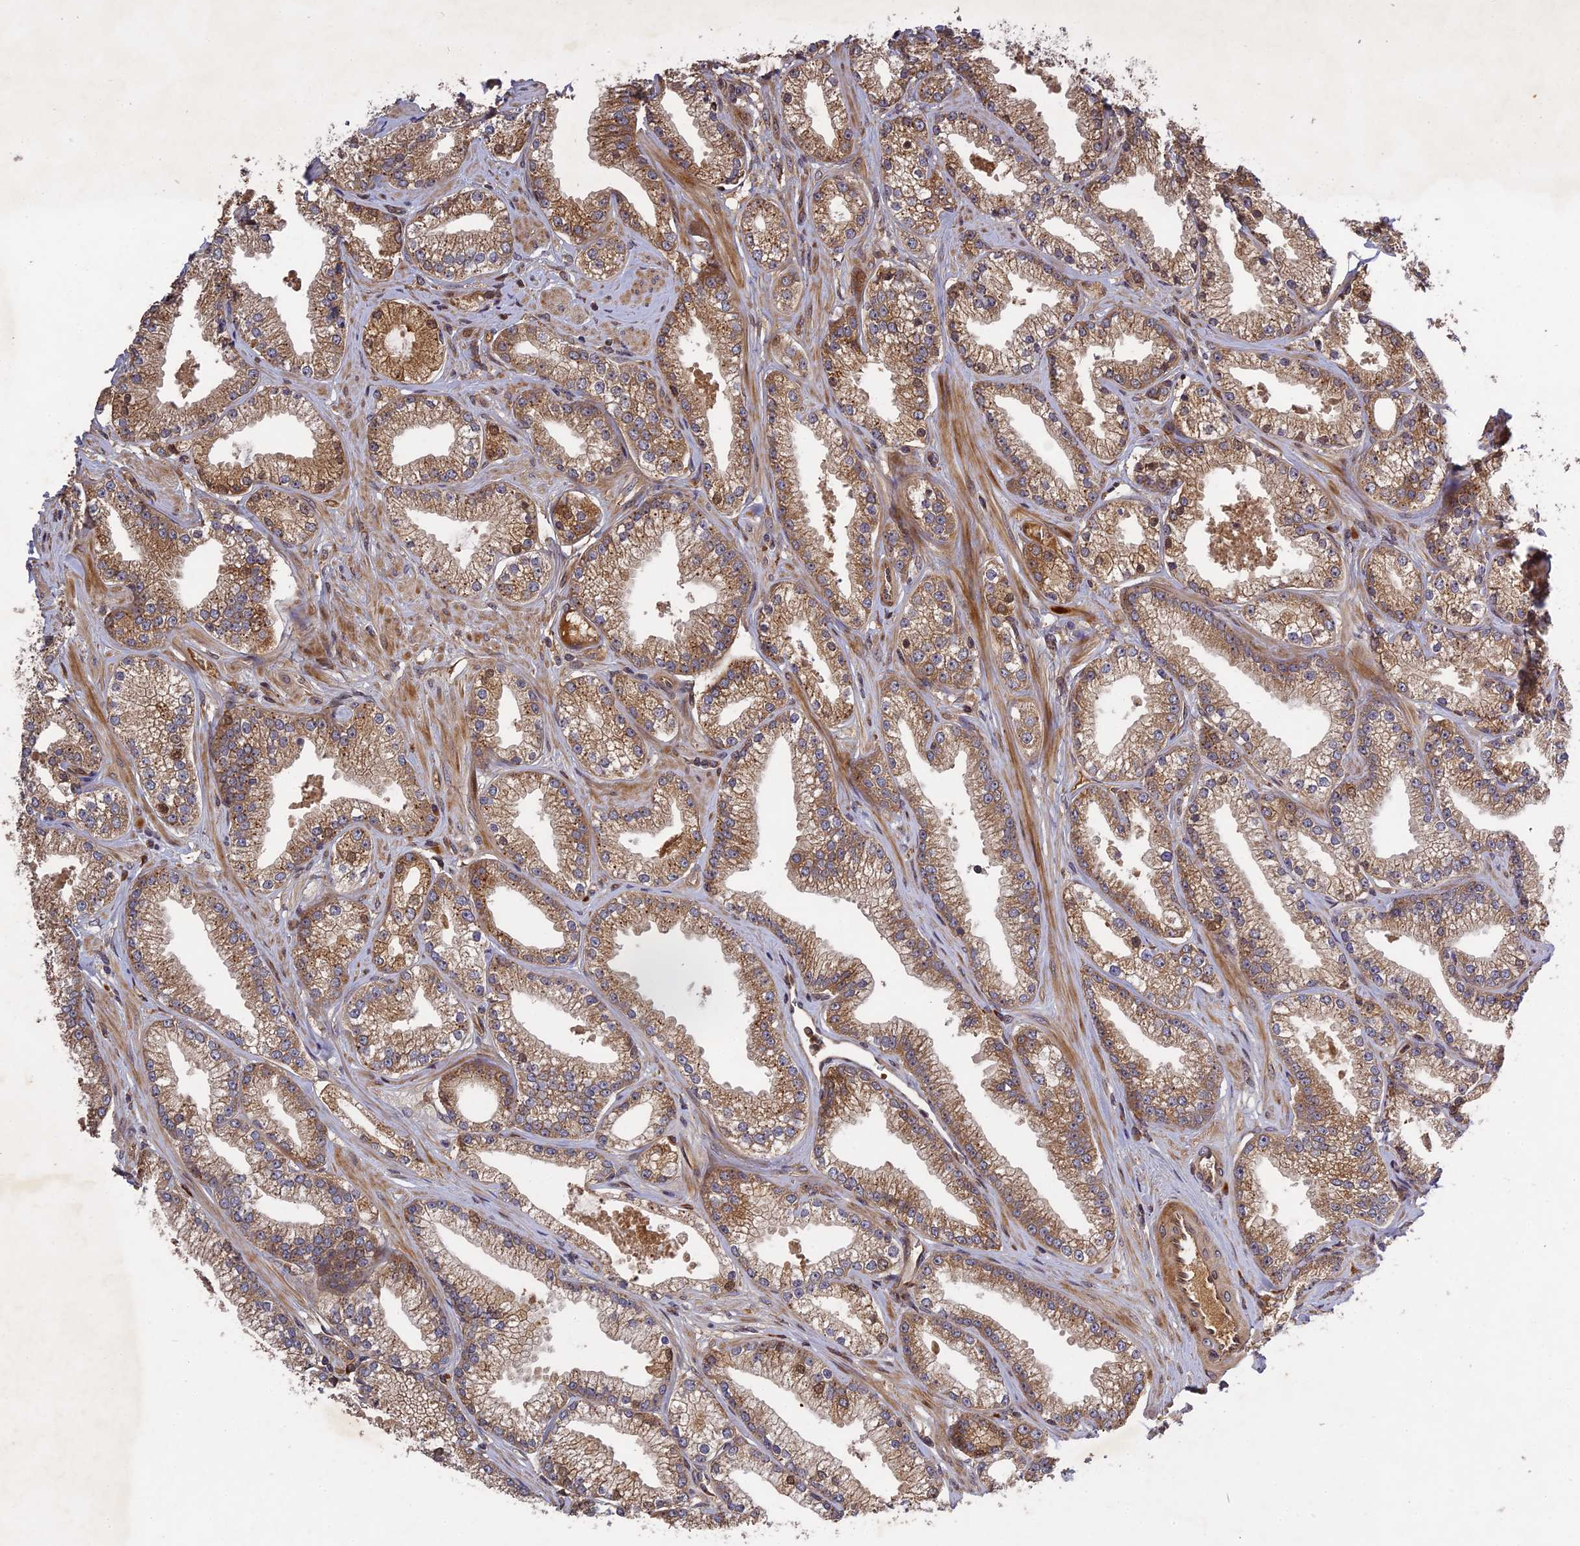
{"staining": {"intensity": "moderate", "quantity": ">75%", "location": "cytoplasmic/membranous"}, "tissue": "prostate cancer", "cell_type": "Tumor cells", "image_type": "cancer", "snomed": [{"axis": "morphology", "description": "Adenocarcinoma, High grade"}, {"axis": "topography", "description": "Prostate"}], "caption": "This micrograph reveals IHC staining of prostate cancer, with medium moderate cytoplasmic/membranous staining in approximately >75% of tumor cells.", "gene": "TMUB2", "patient": {"sex": "male", "age": 67}}